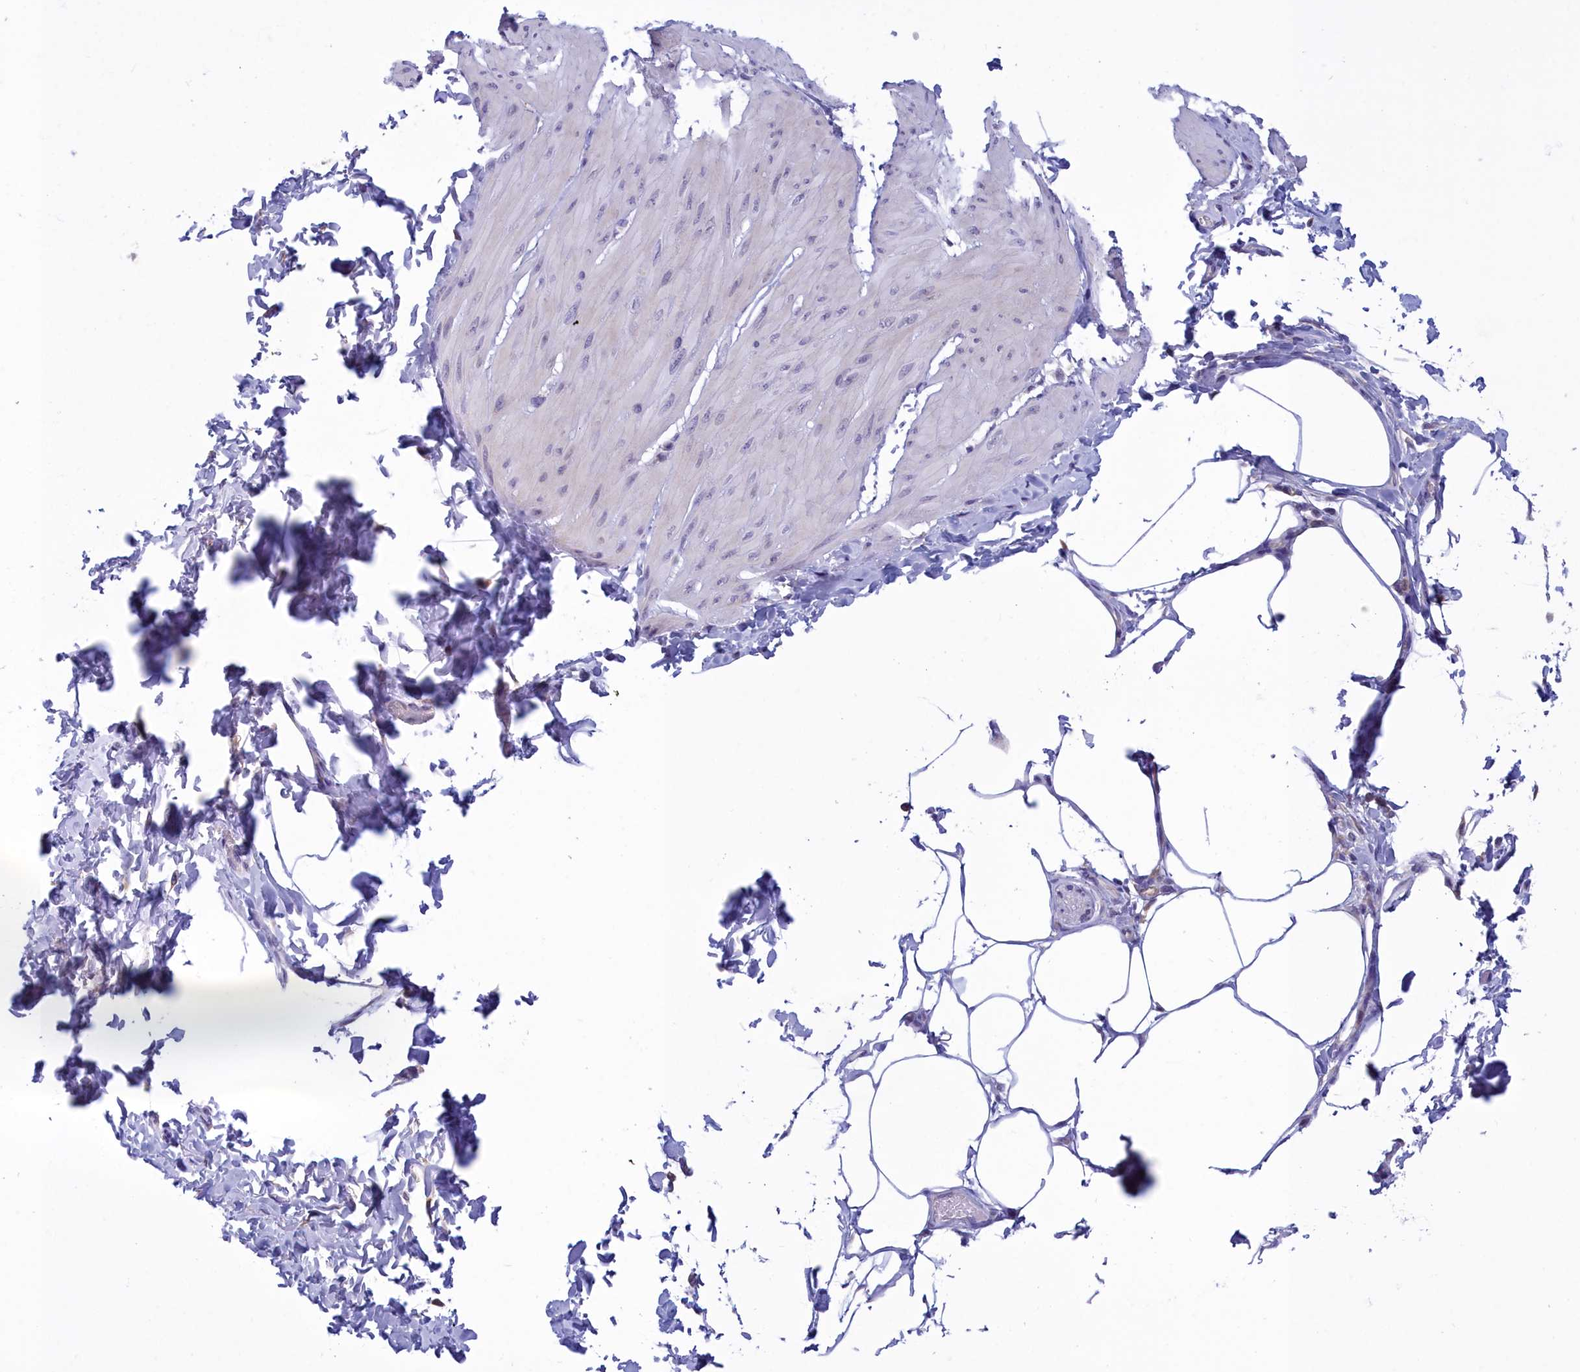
{"staining": {"intensity": "negative", "quantity": "none", "location": "none"}, "tissue": "smooth muscle", "cell_type": "Smooth muscle cells", "image_type": "normal", "snomed": [{"axis": "morphology", "description": "Urothelial carcinoma, High grade"}, {"axis": "topography", "description": "Urinary bladder"}], "caption": "The histopathology image demonstrates no staining of smooth muscle cells in unremarkable smooth muscle.", "gene": "HM13", "patient": {"sex": "male", "age": 46}}